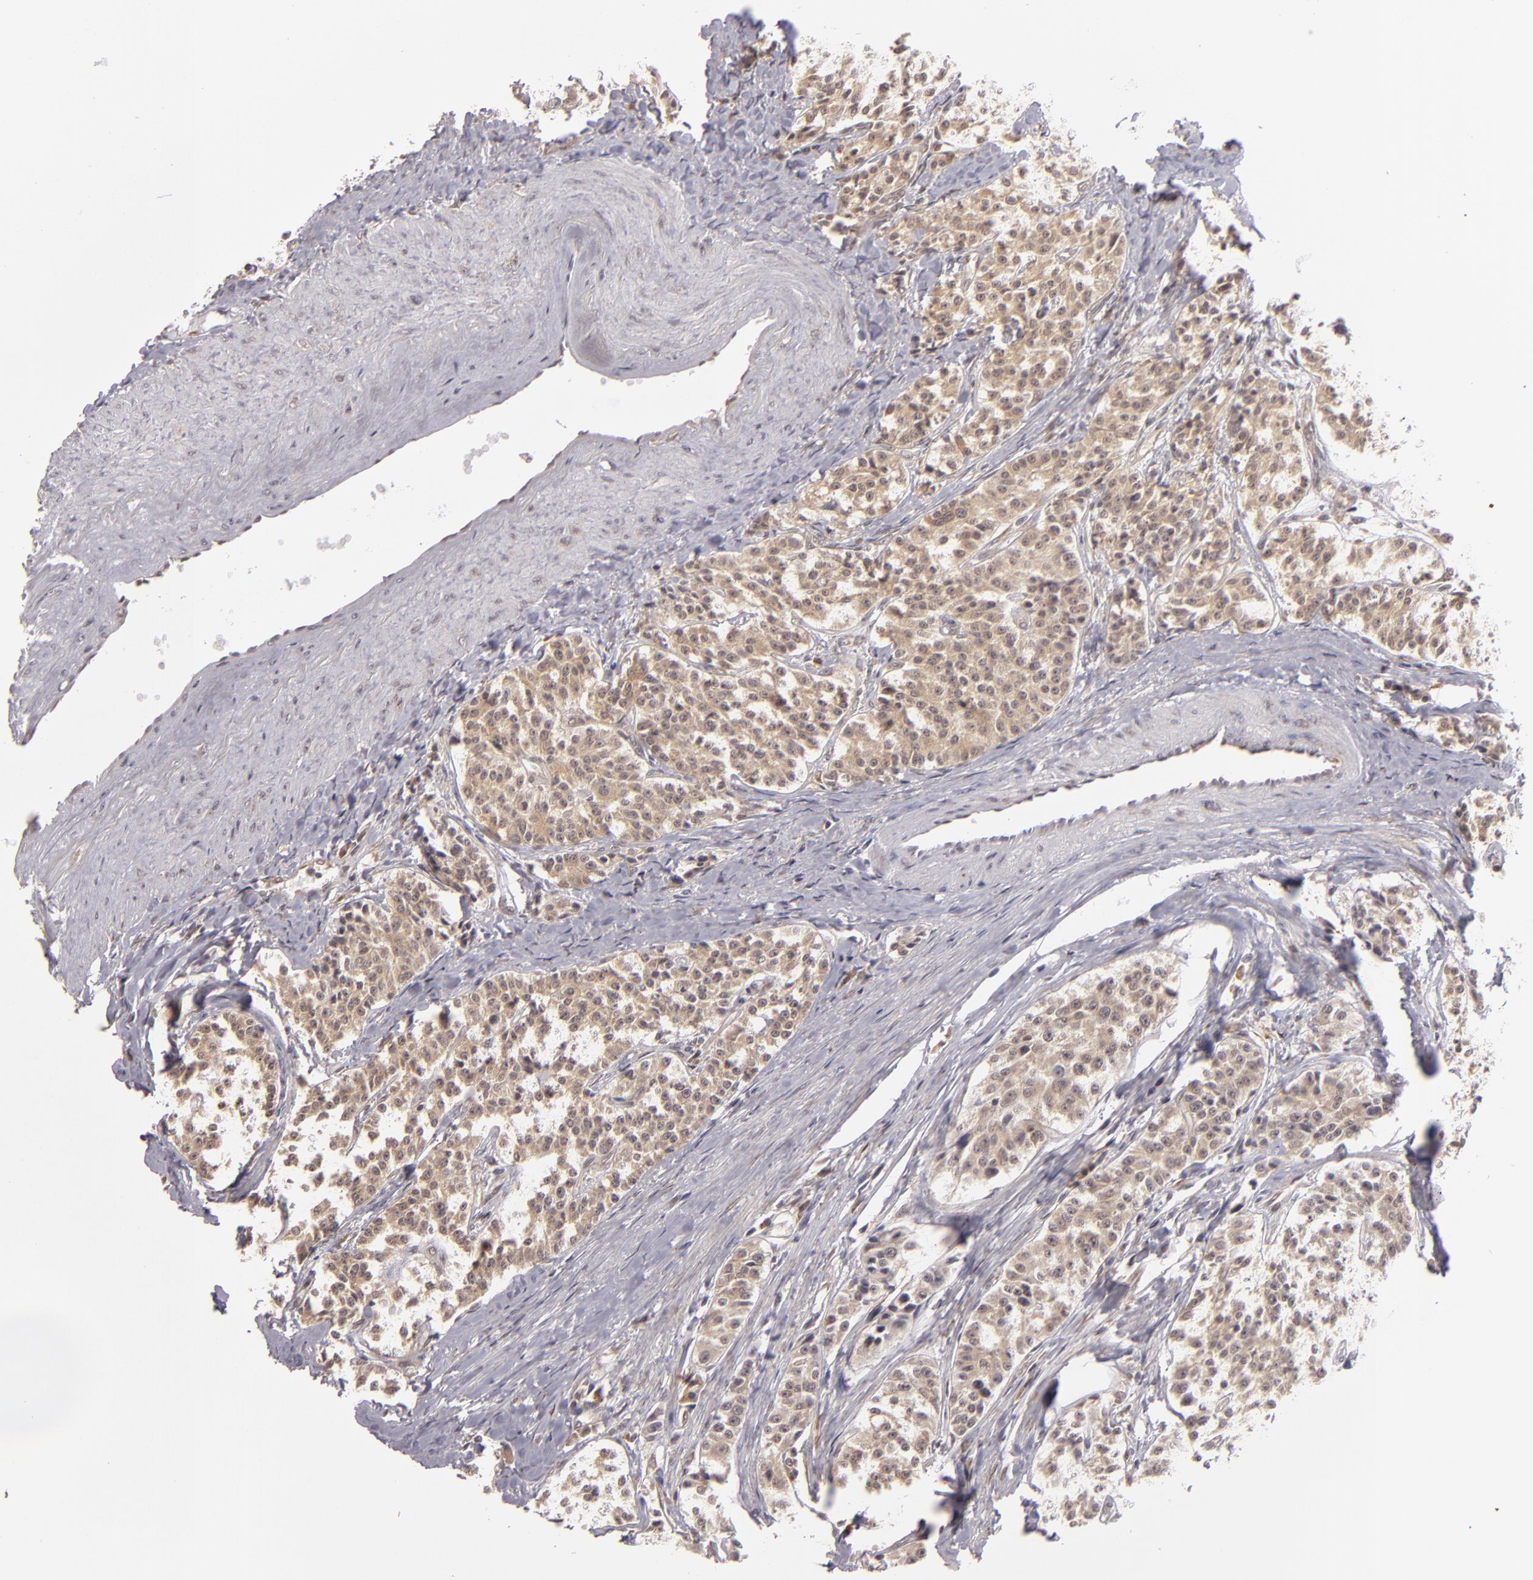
{"staining": {"intensity": "moderate", "quantity": ">75%", "location": "cytoplasmic/membranous"}, "tissue": "carcinoid", "cell_type": "Tumor cells", "image_type": "cancer", "snomed": [{"axis": "morphology", "description": "Carcinoid, malignant, NOS"}, {"axis": "topography", "description": "Stomach"}], "caption": "Immunohistochemical staining of human carcinoid shows moderate cytoplasmic/membranous protein expression in about >75% of tumor cells.", "gene": "MAPK3", "patient": {"sex": "female", "age": 76}}